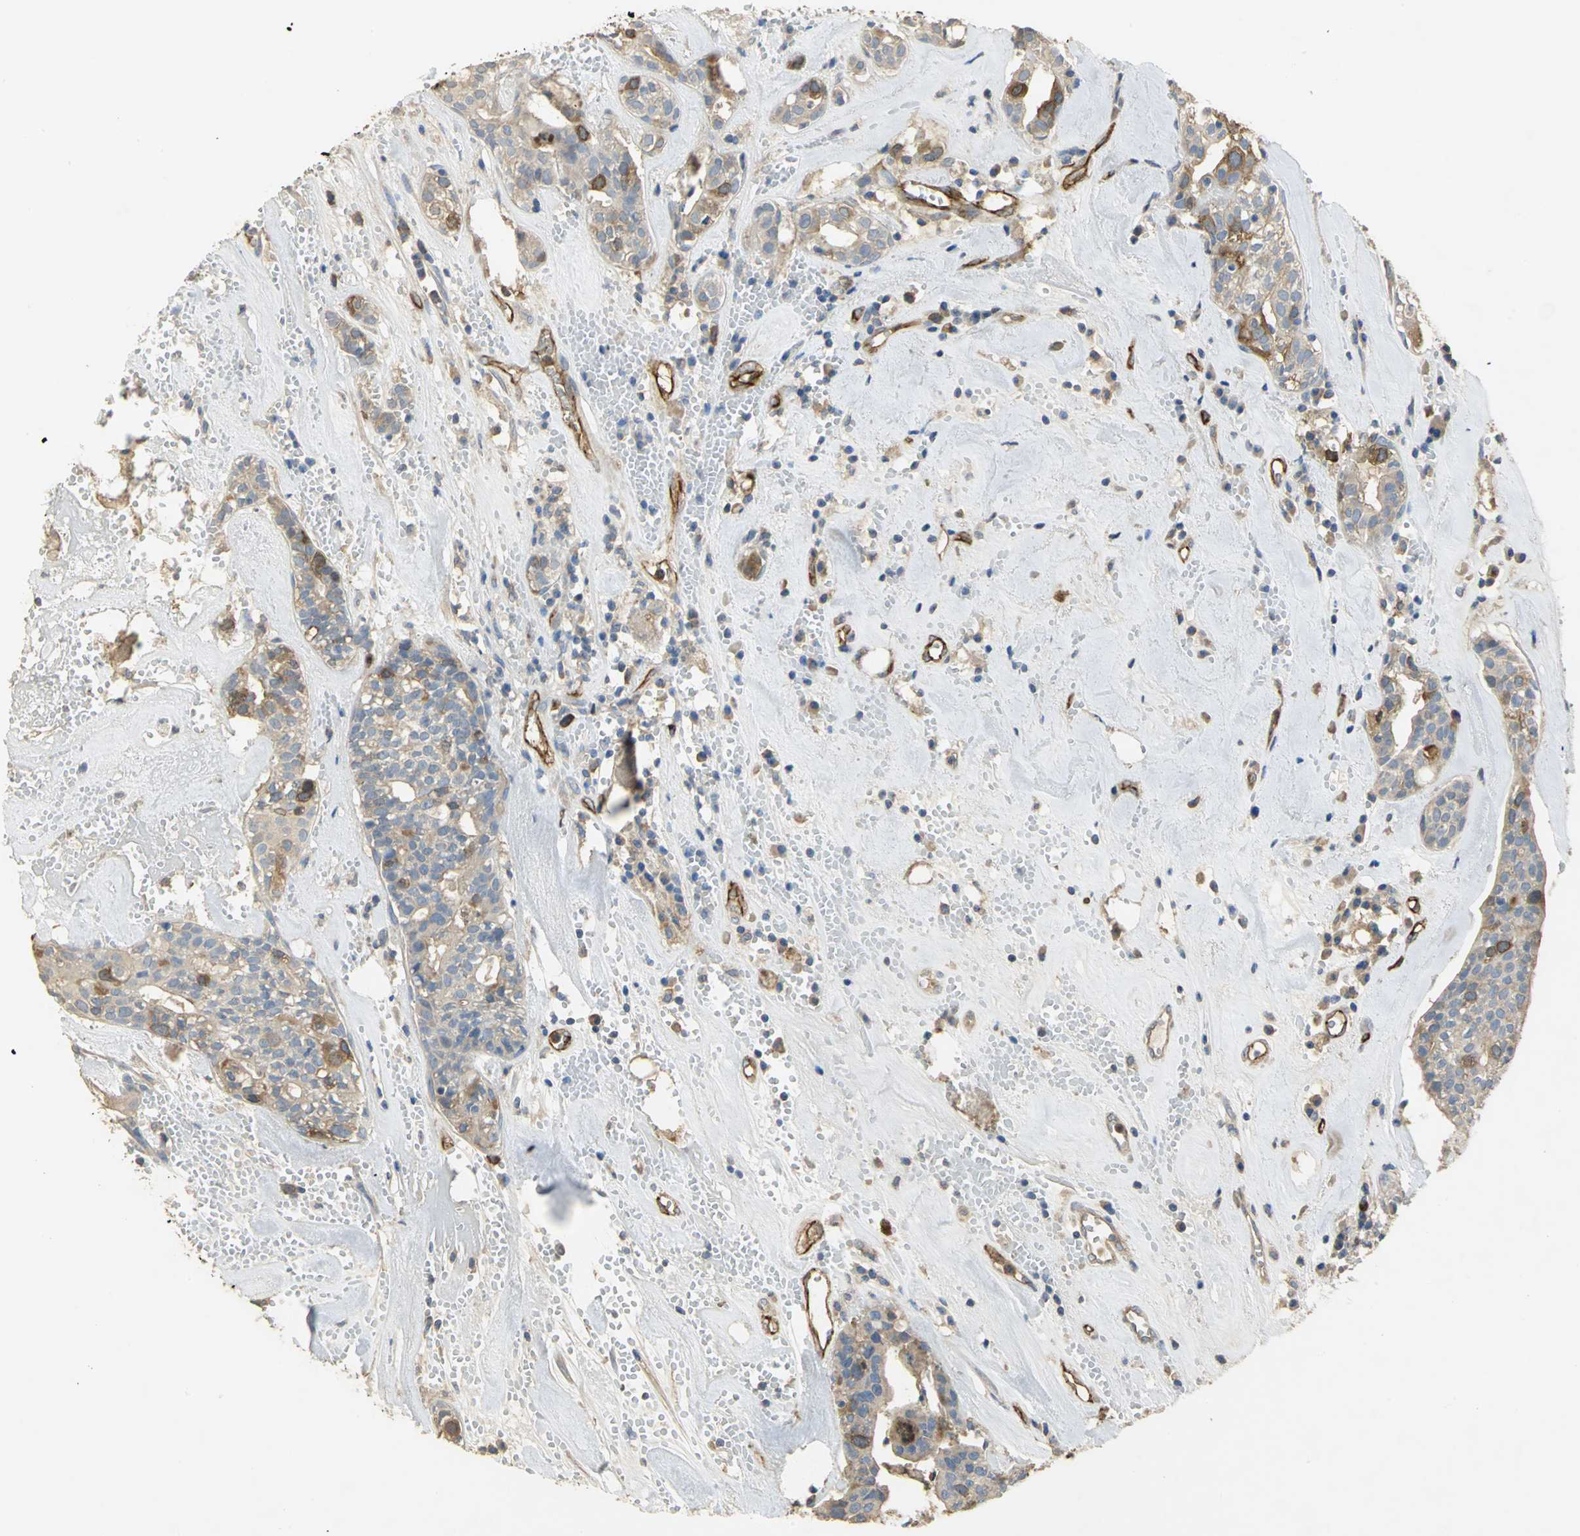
{"staining": {"intensity": "strong", "quantity": "25%-75%", "location": "cytoplasmic/membranous"}, "tissue": "head and neck cancer", "cell_type": "Tumor cells", "image_type": "cancer", "snomed": [{"axis": "morphology", "description": "Adenocarcinoma, NOS"}, {"axis": "topography", "description": "Salivary gland"}, {"axis": "topography", "description": "Head-Neck"}], "caption": "Human head and neck adenocarcinoma stained with a protein marker shows strong staining in tumor cells.", "gene": "DLGAP5", "patient": {"sex": "female", "age": 65}}